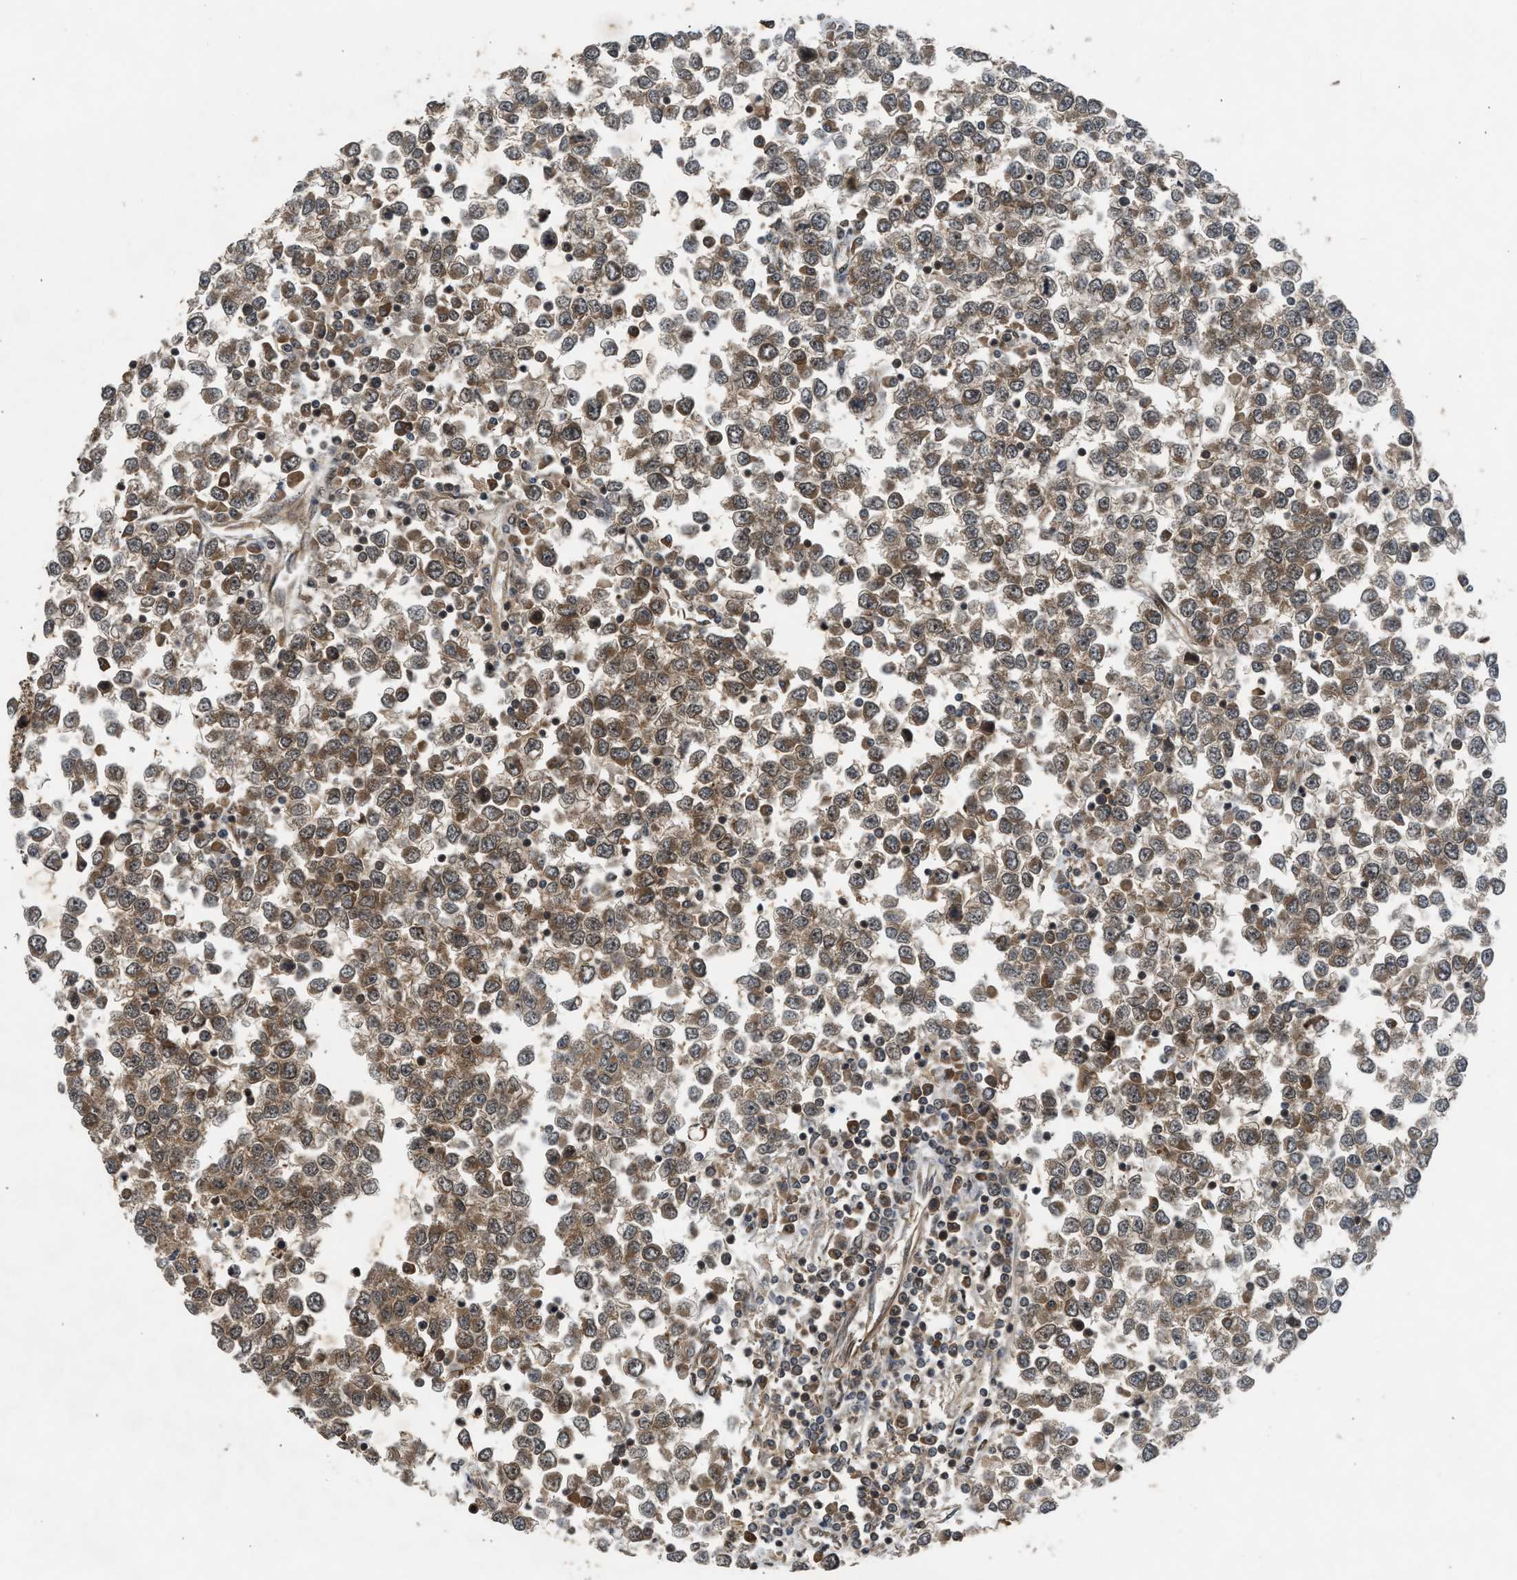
{"staining": {"intensity": "moderate", "quantity": ">75%", "location": "cytoplasmic/membranous"}, "tissue": "testis cancer", "cell_type": "Tumor cells", "image_type": "cancer", "snomed": [{"axis": "morphology", "description": "Seminoma, NOS"}, {"axis": "topography", "description": "Testis"}], "caption": "IHC histopathology image of human seminoma (testis) stained for a protein (brown), which reveals medium levels of moderate cytoplasmic/membranous staining in about >75% of tumor cells.", "gene": "TXNL1", "patient": {"sex": "male", "age": 65}}